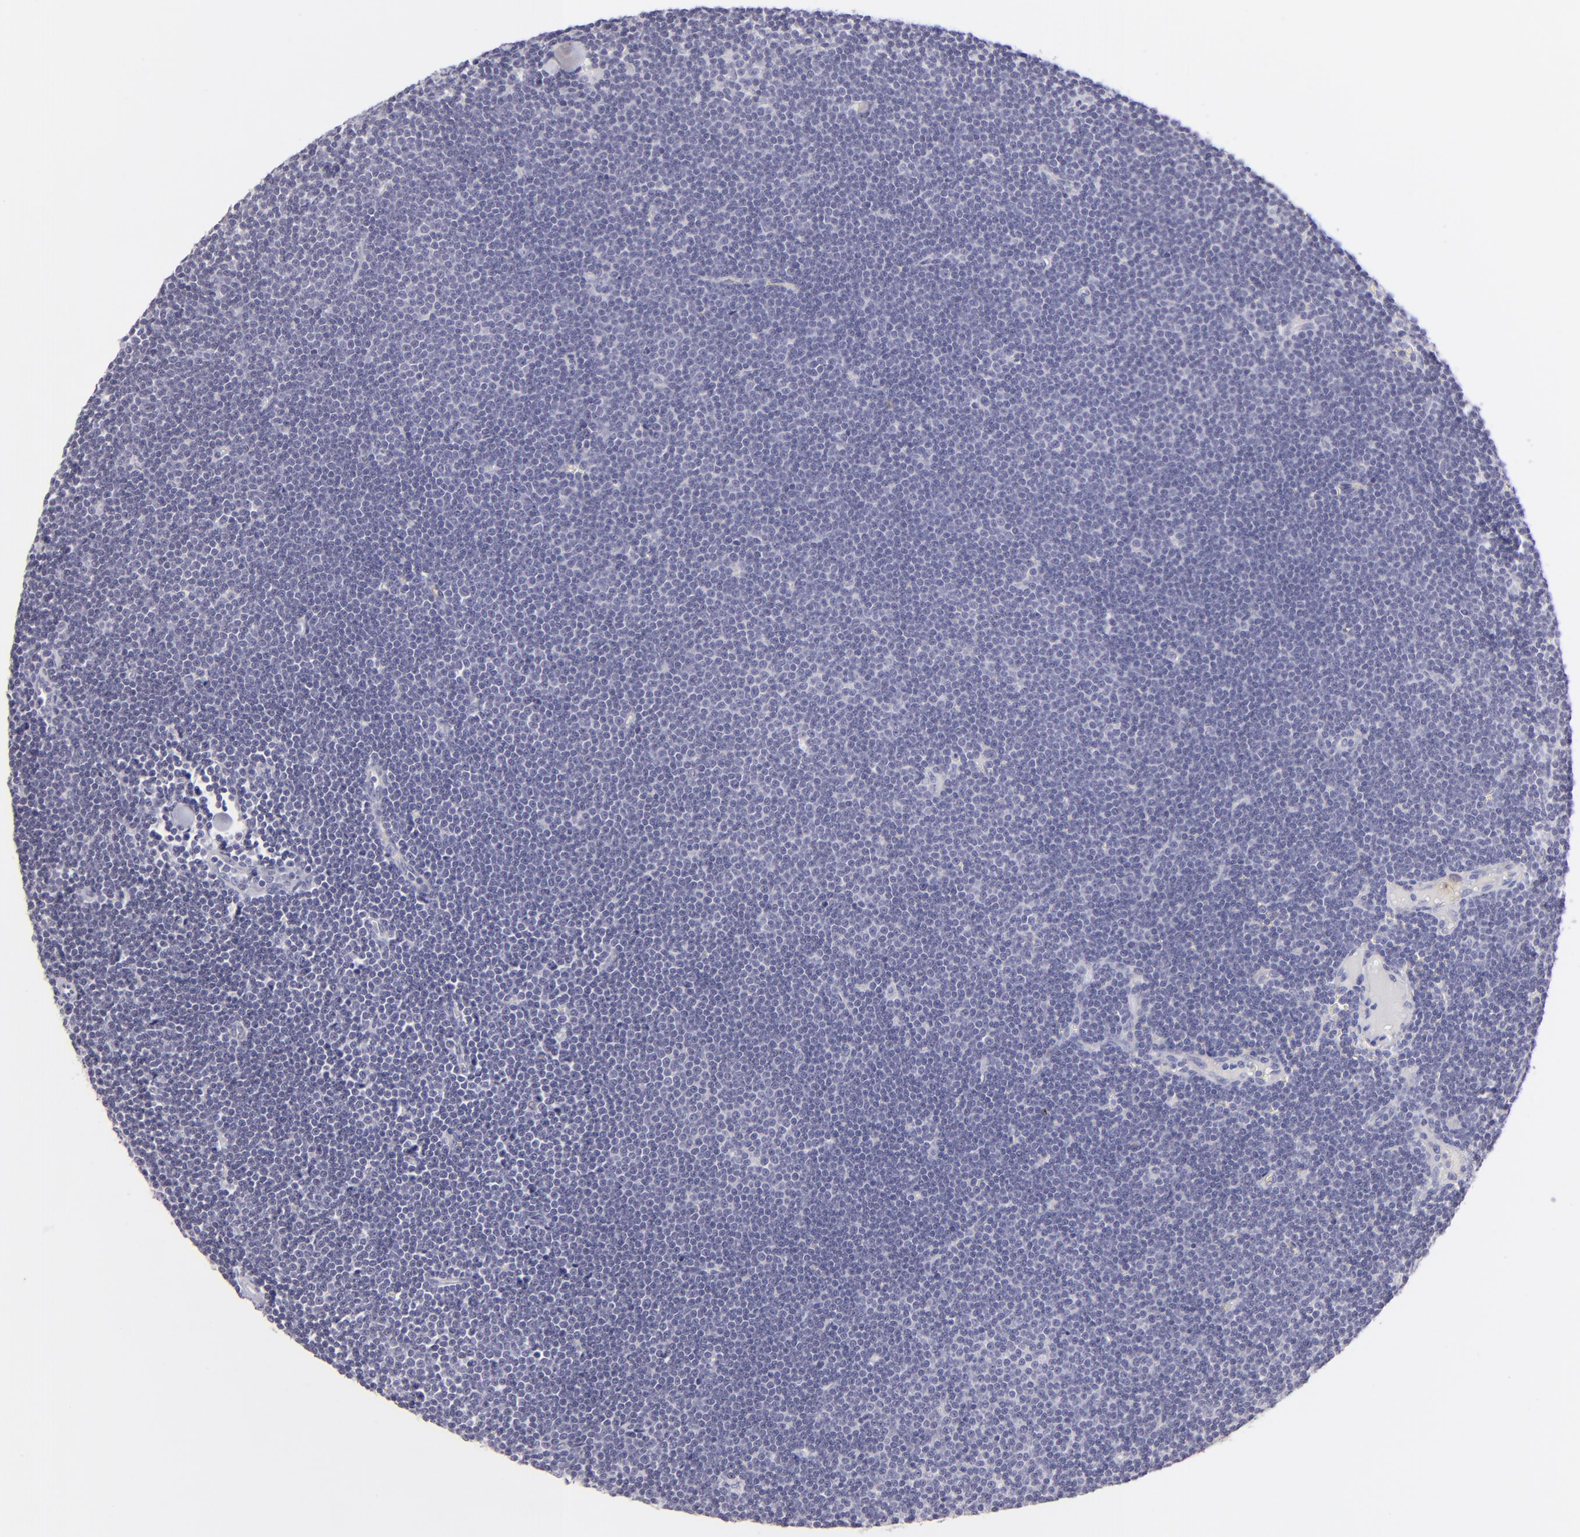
{"staining": {"intensity": "negative", "quantity": "none", "location": "none"}, "tissue": "lymphoma", "cell_type": "Tumor cells", "image_type": "cancer", "snomed": [{"axis": "morphology", "description": "Malignant lymphoma, non-Hodgkin's type, Low grade"}, {"axis": "topography", "description": "Lymph node"}], "caption": "Immunohistochemistry micrograph of lymphoma stained for a protein (brown), which exhibits no staining in tumor cells. (Brightfield microscopy of DAB (3,3'-diaminobenzidine) immunohistochemistry (IHC) at high magnification).", "gene": "CLDN4", "patient": {"sex": "female", "age": 73}}